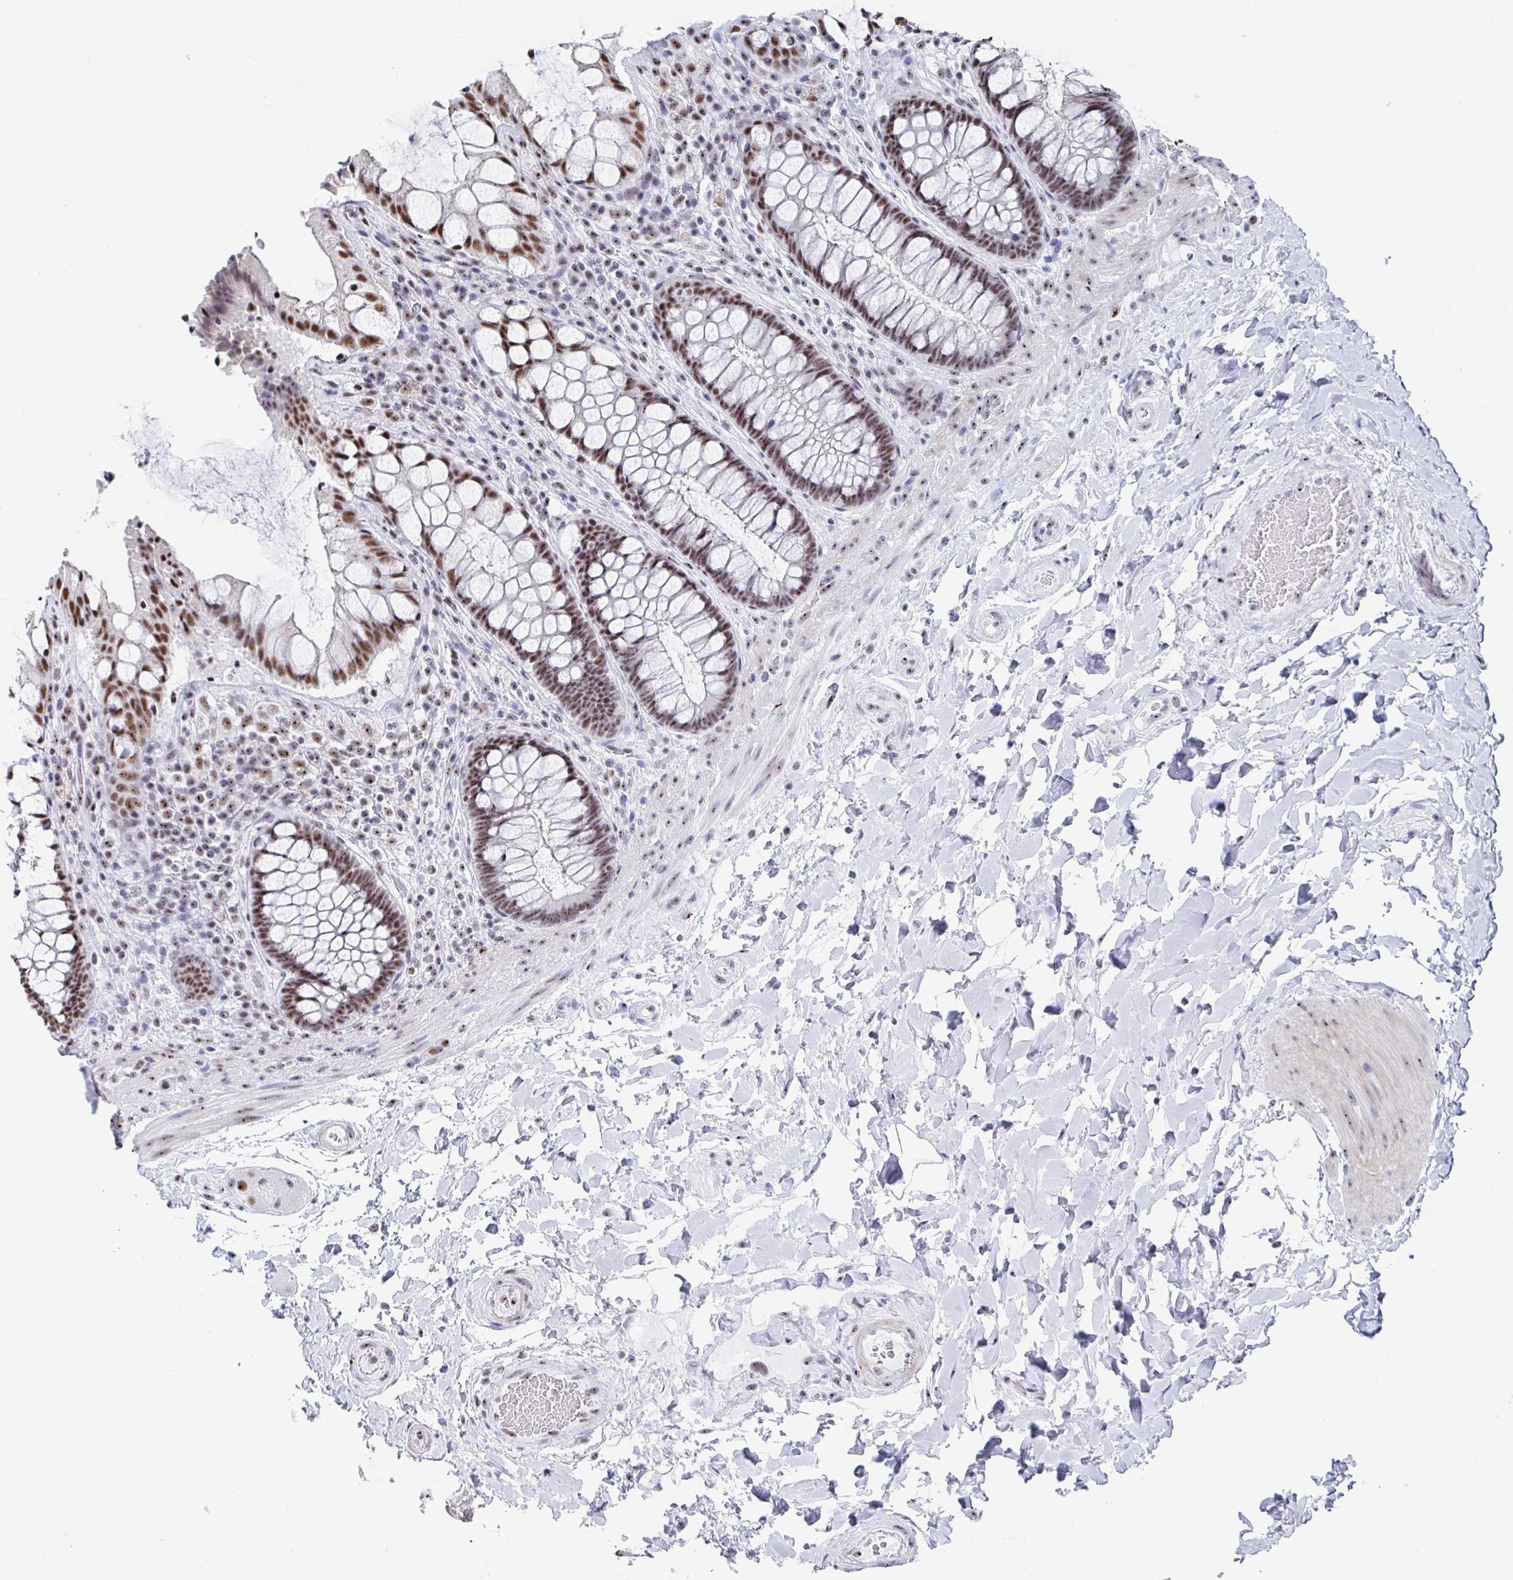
{"staining": {"intensity": "moderate", "quantity": ">75%", "location": "nuclear"}, "tissue": "rectum", "cell_type": "Glandular cells", "image_type": "normal", "snomed": [{"axis": "morphology", "description": "Normal tissue, NOS"}, {"axis": "topography", "description": "Rectum"}], "caption": "Moderate nuclear staining is appreciated in about >75% of glandular cells in normal rectum.", "gene": "SIRT7", "patient": {"sex": "female", "age": 58}}